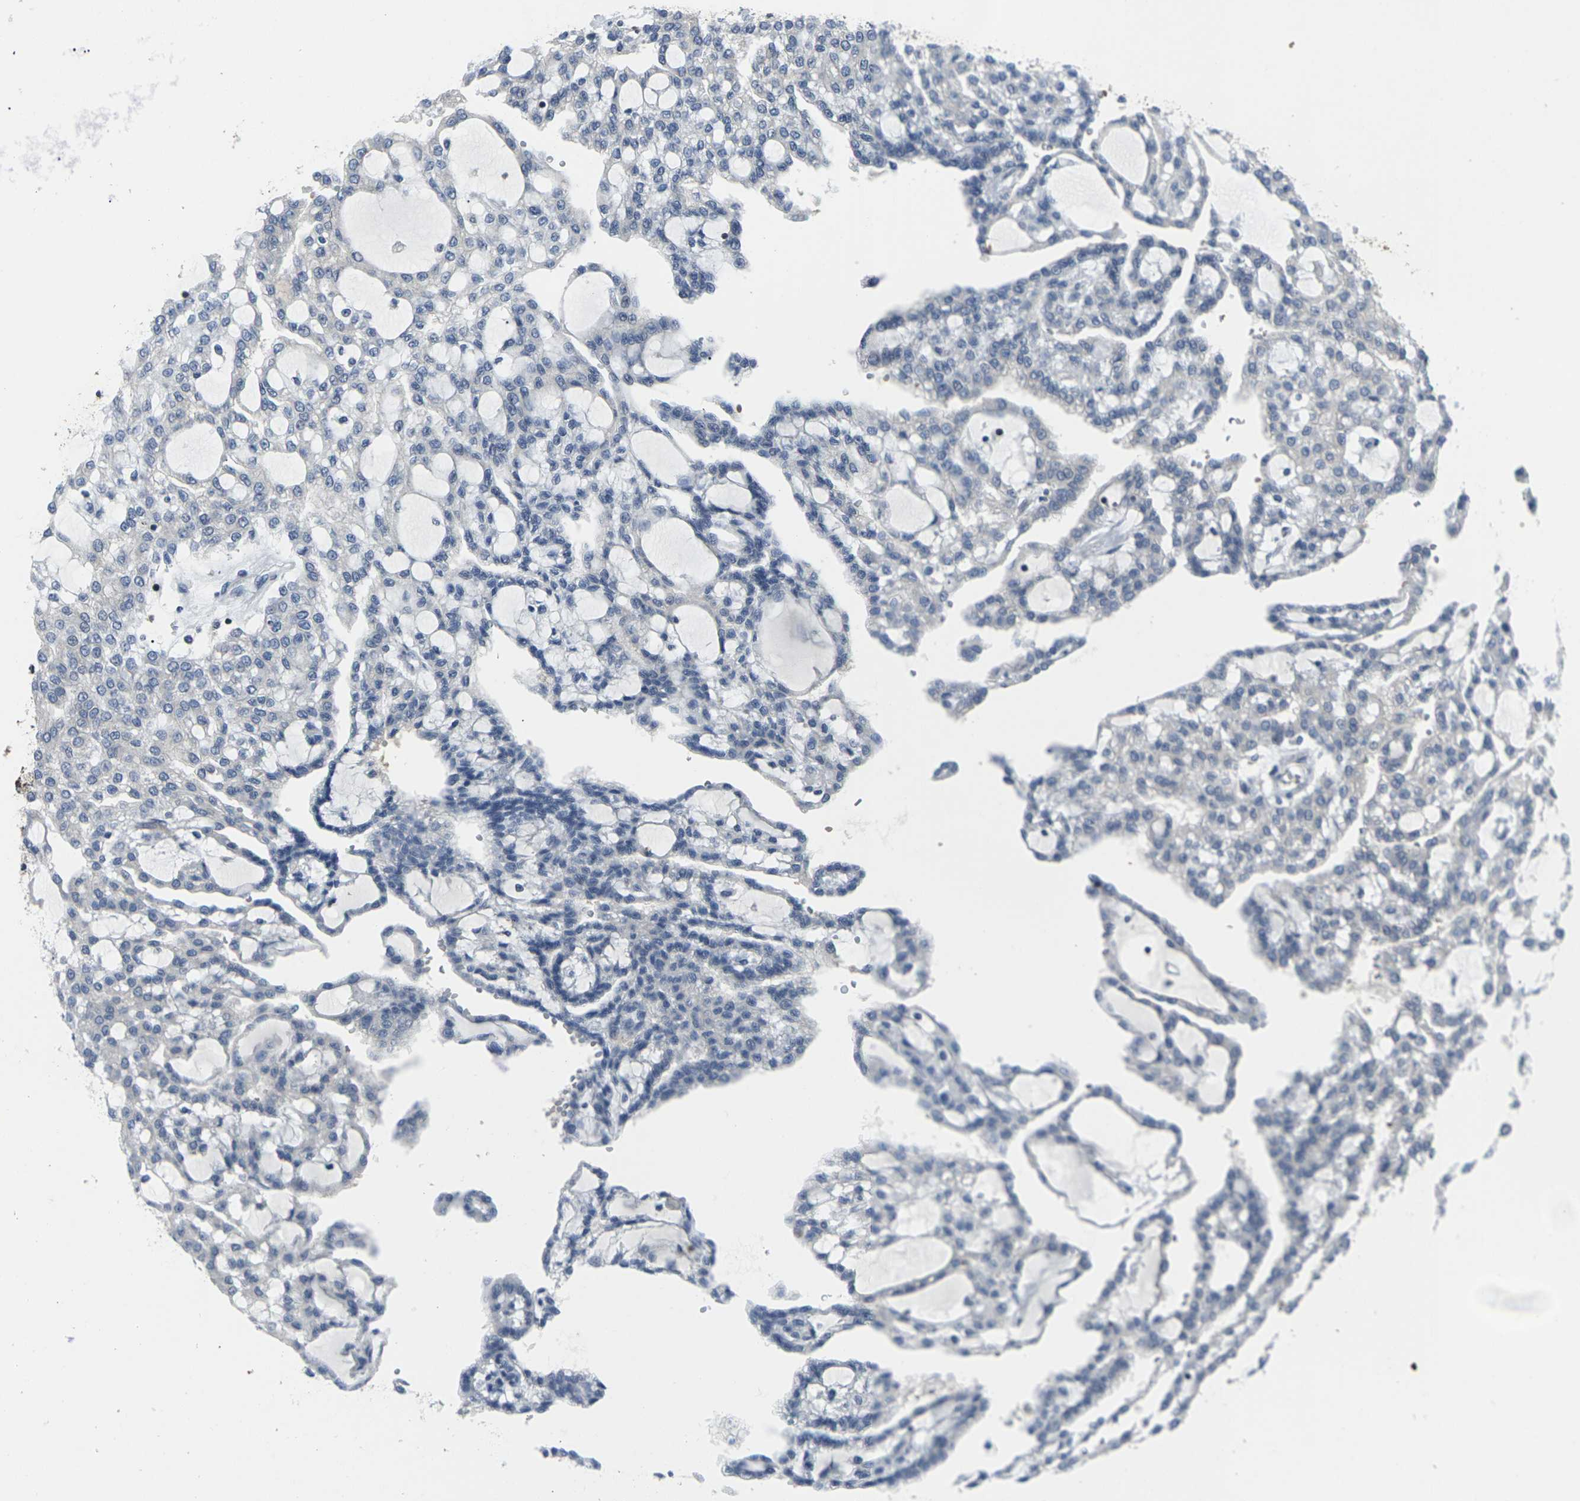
{"staining": {"intensity": "negative", "quantity": "none", "location": "none"}, "tissue": "renal cancer", "cell_type": "Tumor cells", "image_type": "cancer", "snomed": [{"axis": "morphology", "description": "Adenocarcinoma, NOS"}, {"axis": "topography", "description": "Kidney"}], "caption": "Immunohistochemistry of human renal cancer (adenocarcinoma) shows no positivity in tumor cells.", "gene": "STAT4", "patient": {"sex": "male", "age": 63}}